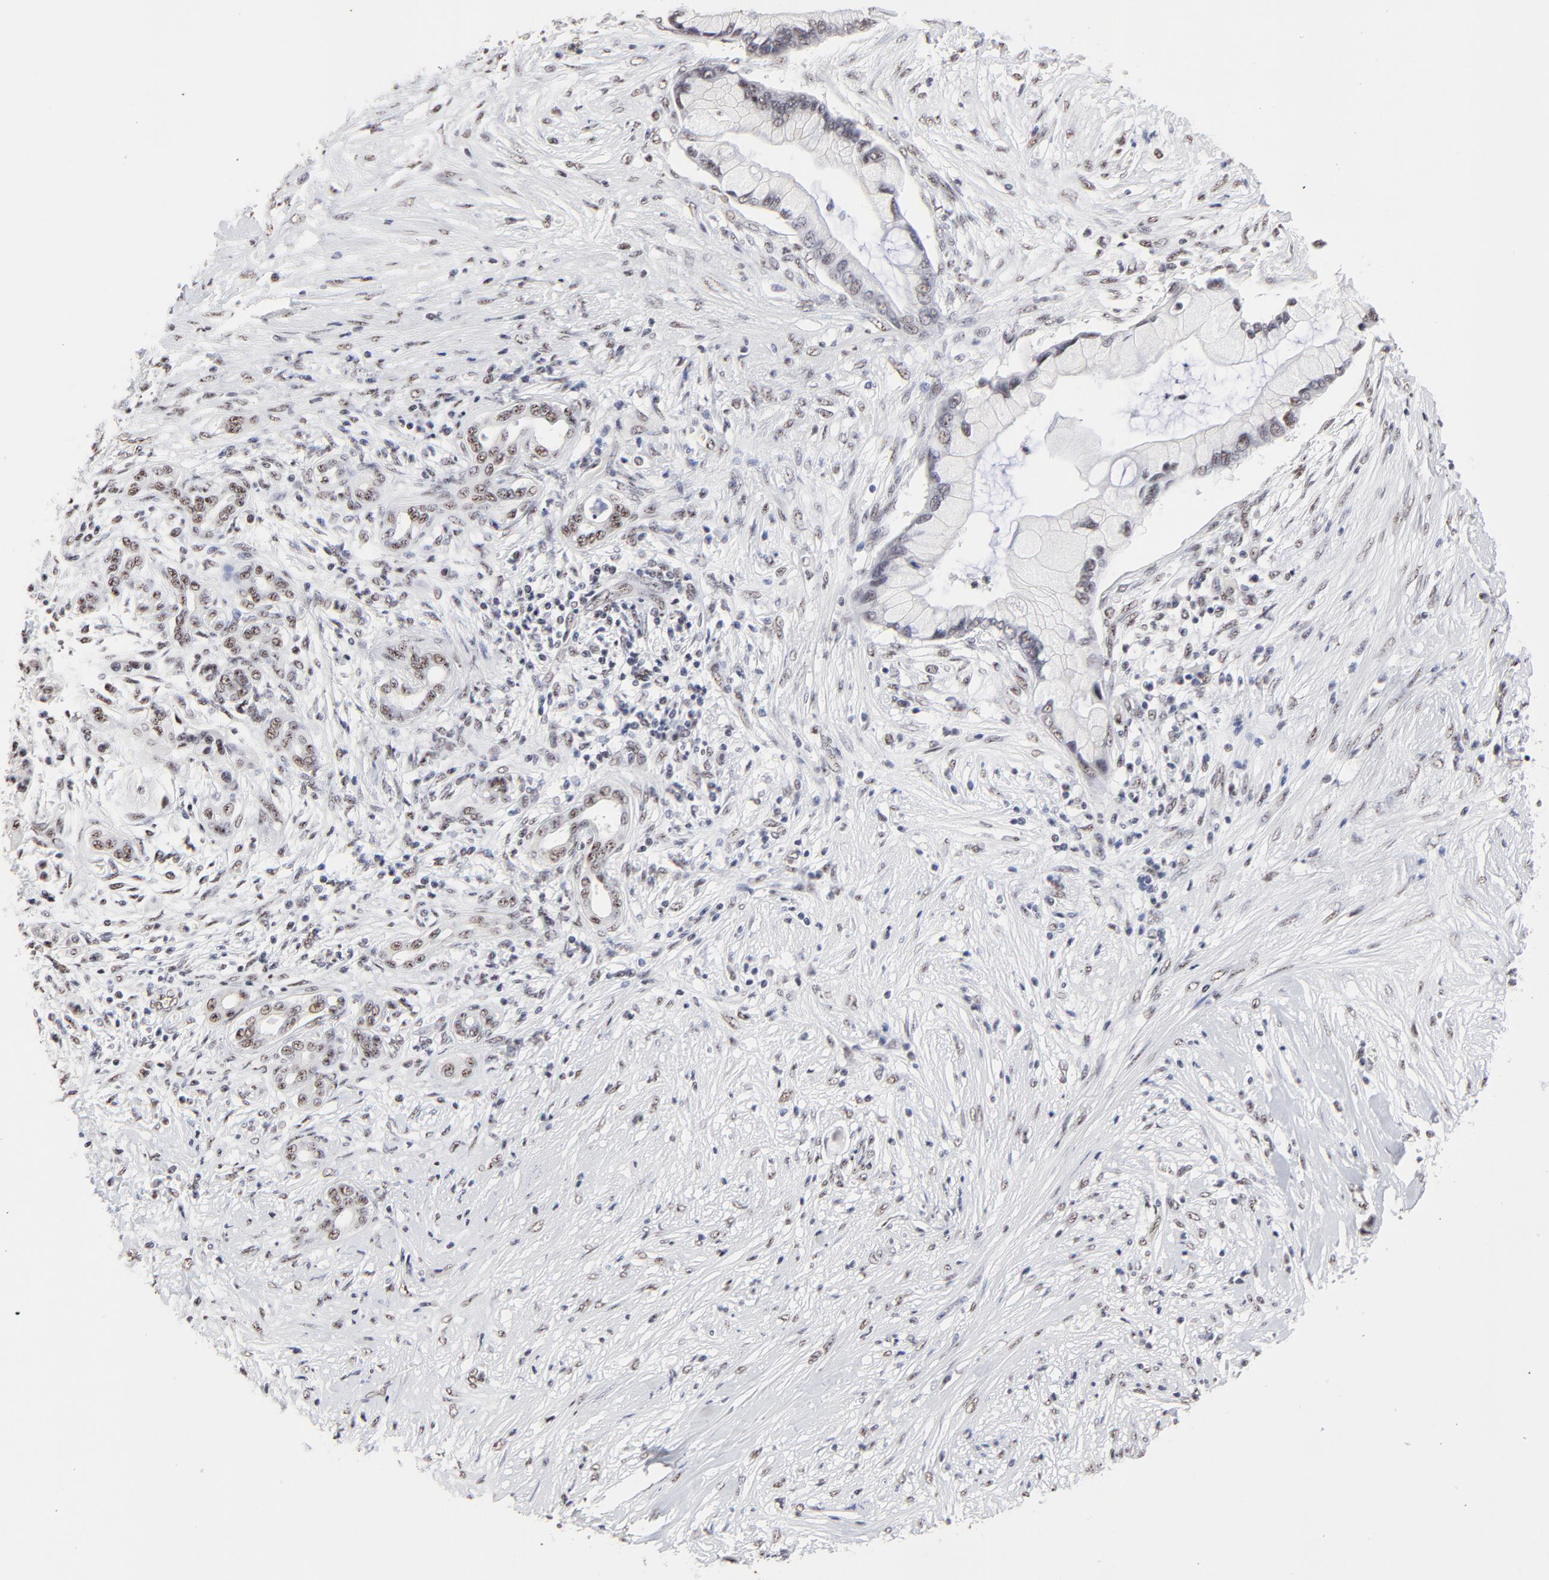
{"staining": {"intensity": "weak", "quantity": "25%-75%", "location": "nuclear"}, "tissue": "pancreatic cancer", "cell_type": "Tumor cells", "image_type": "cancer", "snomed": [{"axis": "morphology", "description": "Adenocarcinoma, NOS"}, {"axis": "topography", "description": "Pancreas"}], "caption": "High-power microscopy captured an immunohistochemistry photomicrograph of pancreatic adenocarcinoma, revealing weak nuclear staining in approximately 25%-75% of tumor cells. (IHC, brightfield microscopy, high magnification).", "gene": "MBD4", "patient": {"sex": "female", "age": 59}}